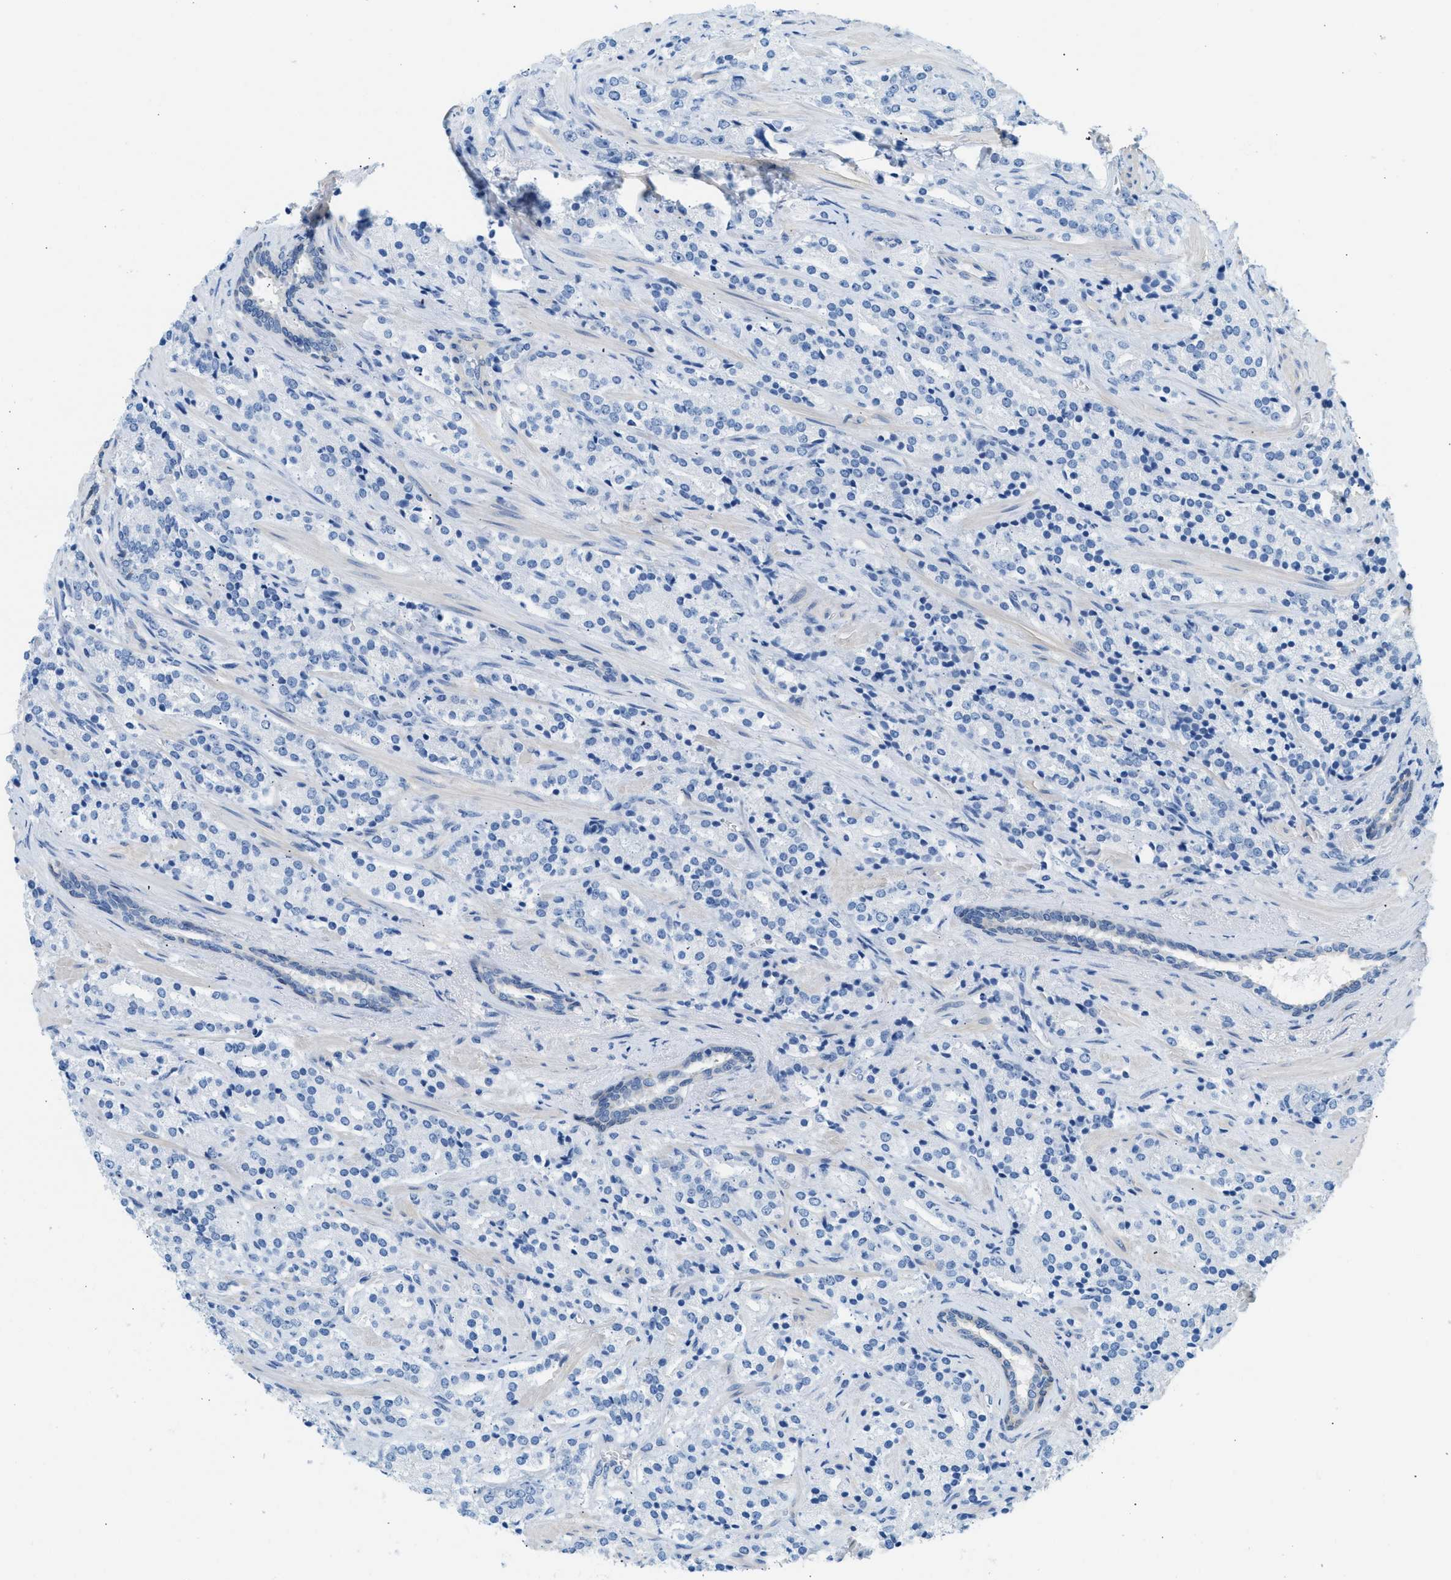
{"staining": {"intensity": "negative", "quantity": "none", "location": "none"}, "tissue": "prostate cancer", "cell_type": "Tumor cells", "image_type": "cancer", "snomed": [{"axis": "morphology", "description": "Adenocarcinoma, High grade"}, {"axis": "topography", "description": "Prostate"}], "caption": "IHC micrograph of prostate cancer stained for a protein (brown), which demonstrates no expression in tumor cells.", "gene": "SPAM1", "patient": {"sex": "male", "age": 71}}